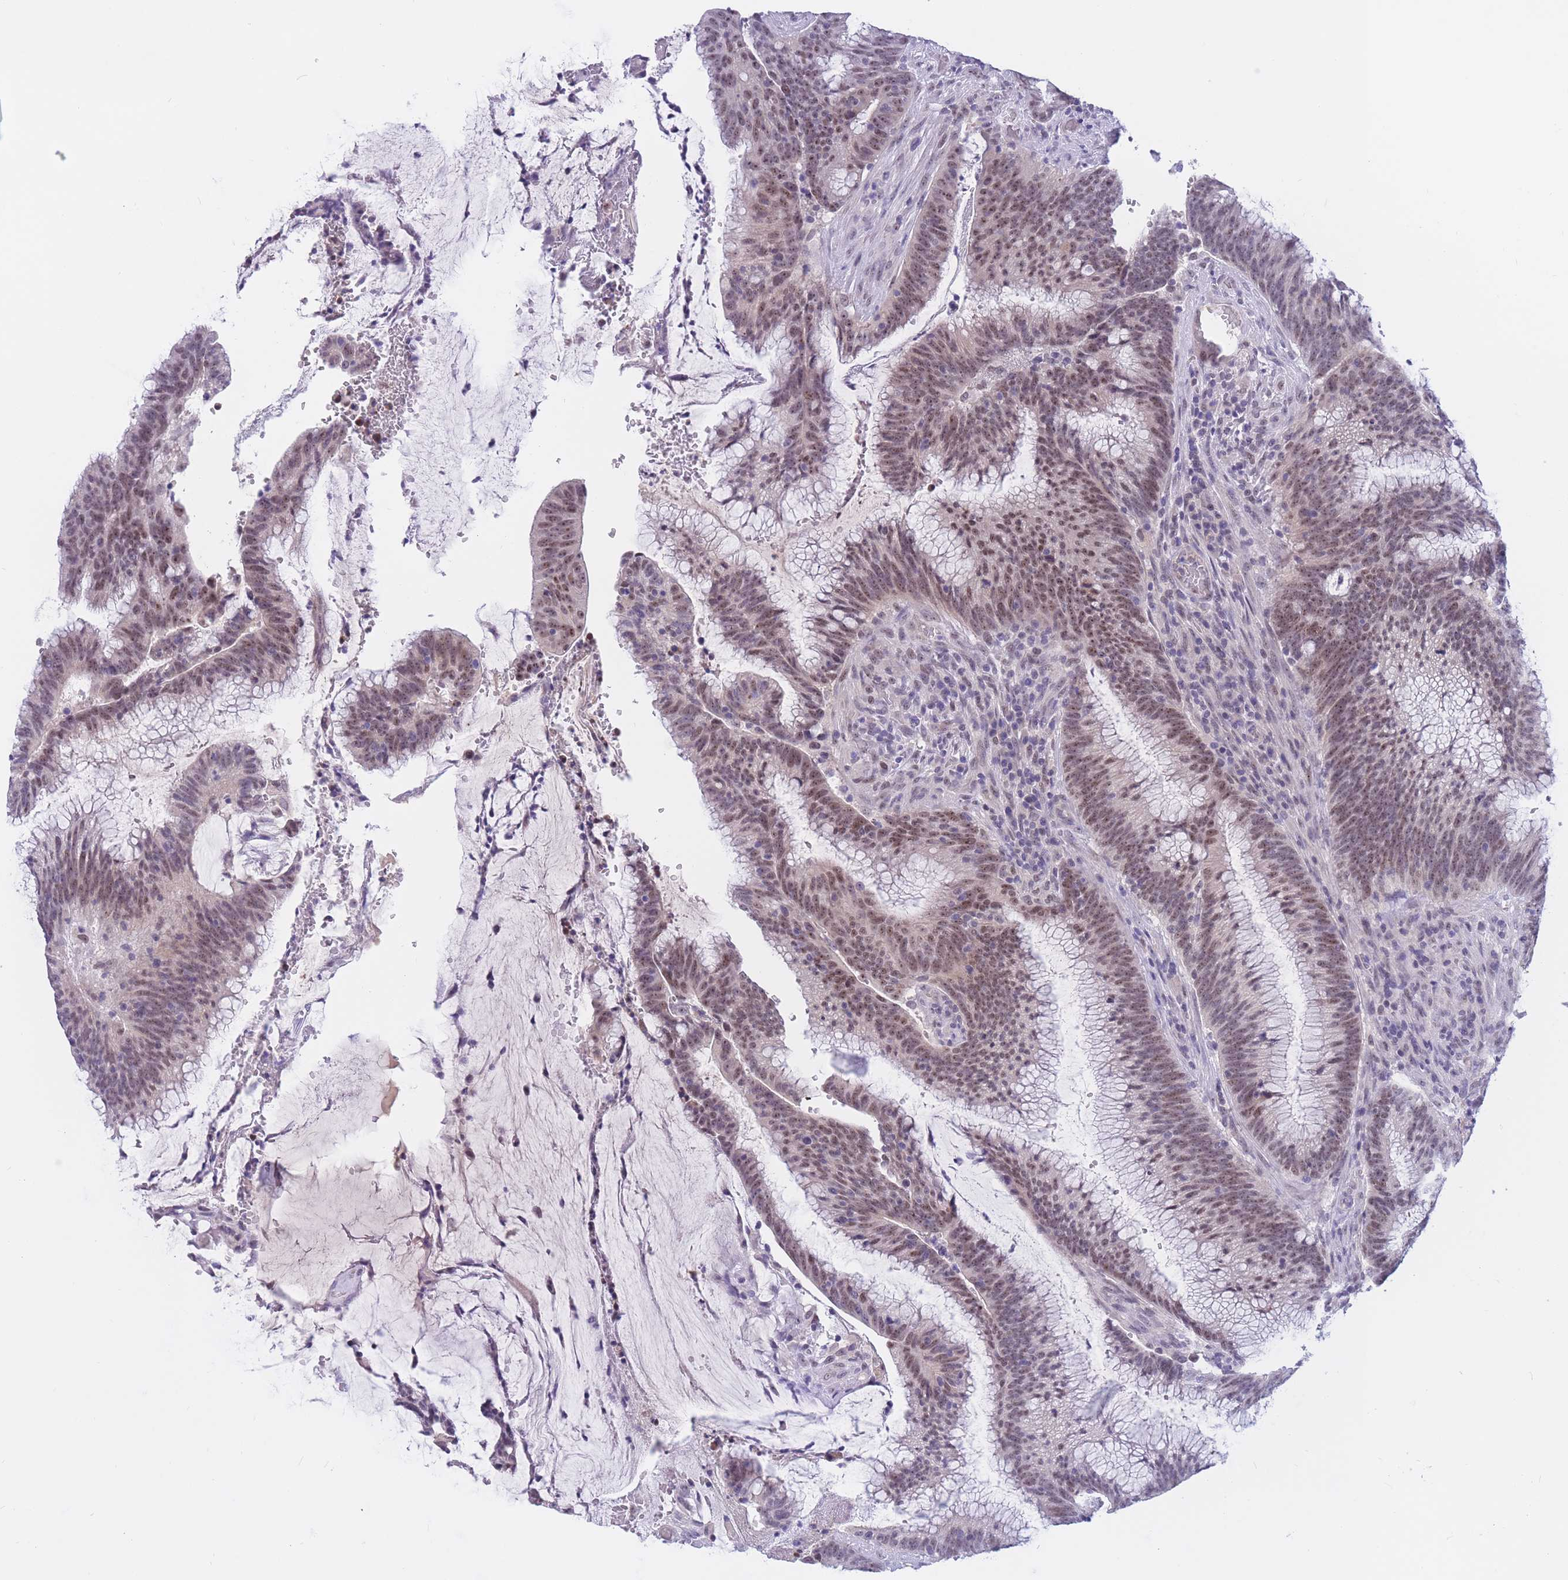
{"staining": {"intensity": "moderate", "quantity": ">75%", "location": "nuclear"}, "tissue": "colorectal cancer", "cell_type": "Tumor cells", "image_type": "cancer", "snomed": [{"axis": "morphology", "description": "Adenocarcinoma, NOS"}, {"axis": "topography", "description": "Rectum"}], "caption": "Protein expression analysis of colorectal adenocarcinoma shows moderate nuclear staining in about >75% of tumor cells.", "gene": "BOP1", "patient": {"sex": "female", "age": 77}}